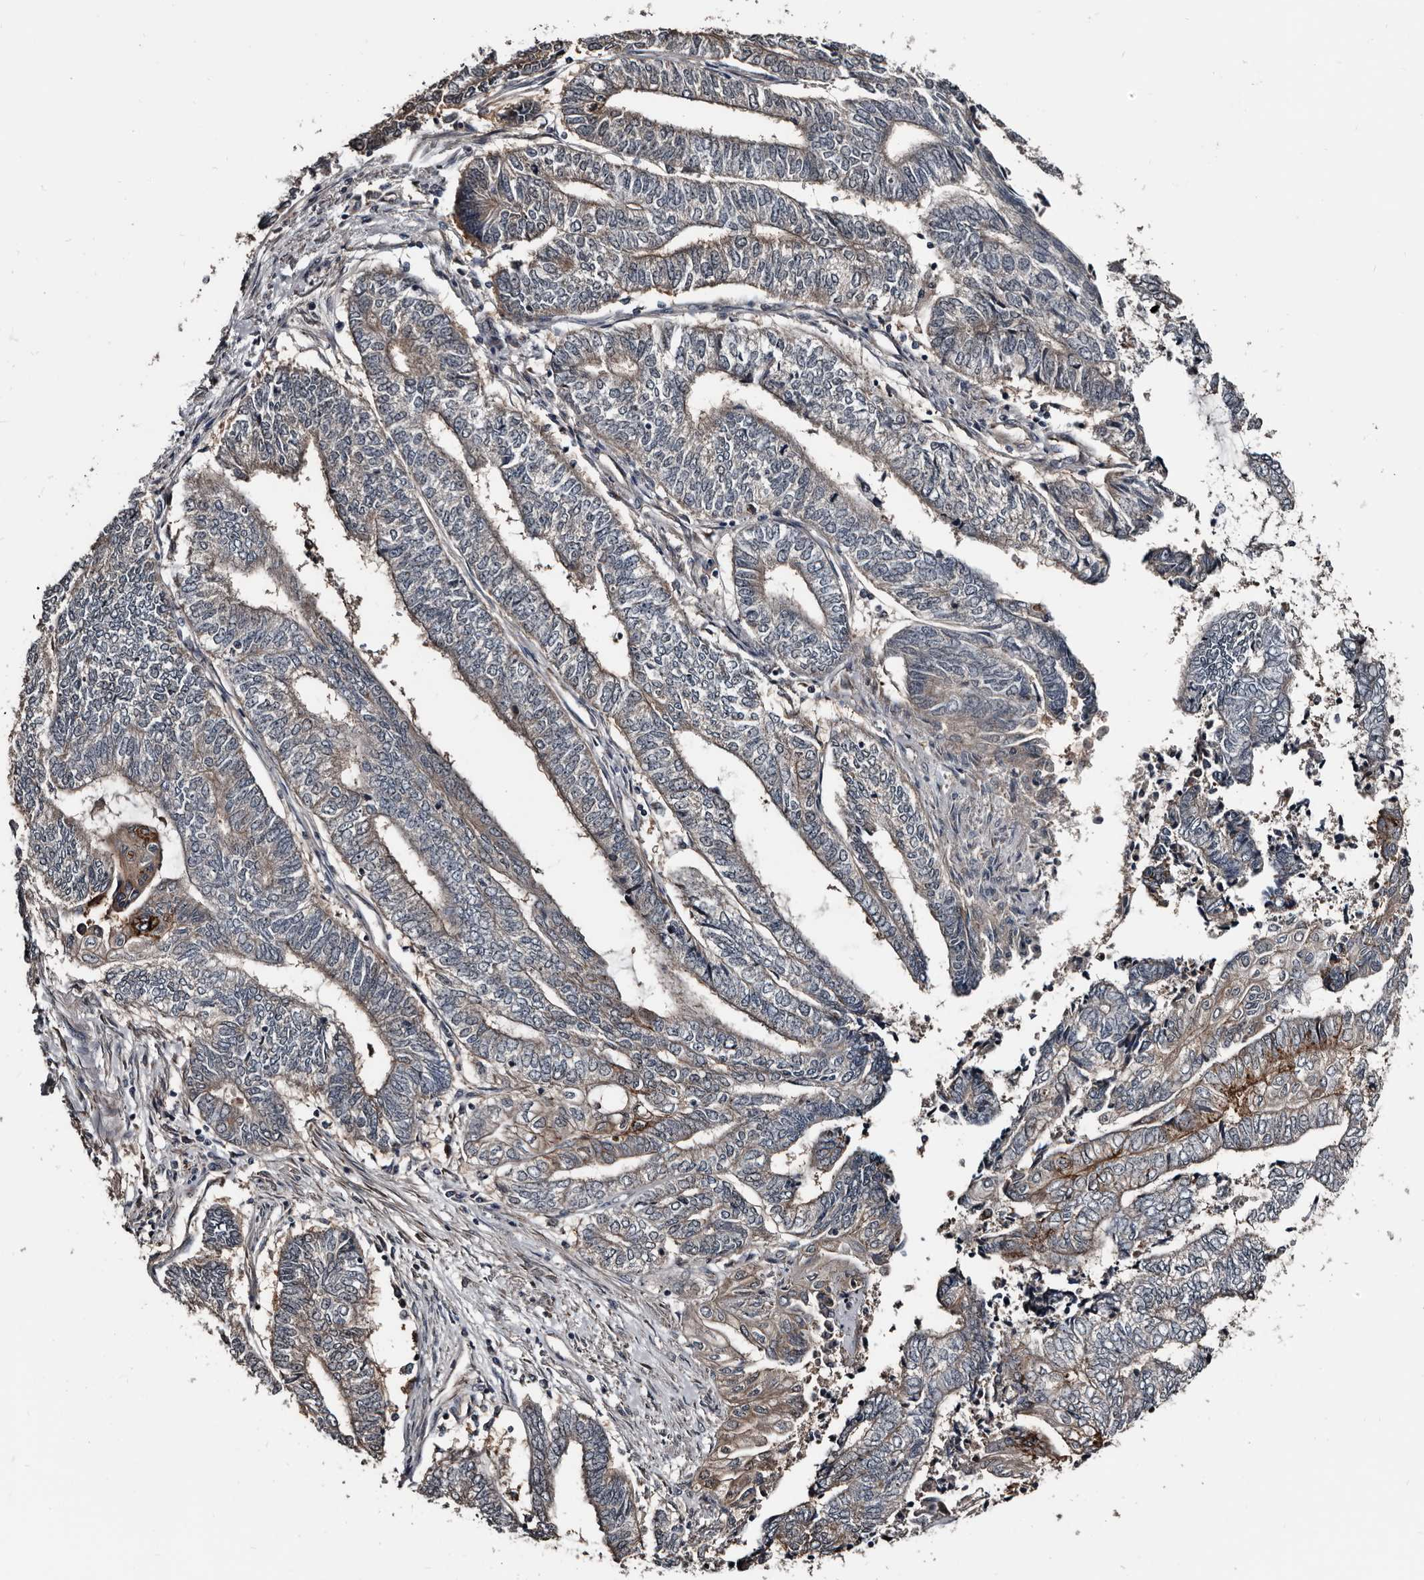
{"staining": {"intensity": "weak", "quantity": "25%-75%", "location": "cytoplasmic/membranous"}, "tissue": "endometrial cancer", "cell_type": "Tumor cells", "image_type": "cancer", "snomed": [{"axis": "morphology", "description": "Adenocarcinoma, NOS"}, {"axis": "topography", "description": "Uterus"}, {"axis": "topography", "description": "Endometrium"}], "caption": "IHC of human adenocarcinoma (endometrial) demonstrates low levels of weak cytoplasmic/membranous expression in about 25%-75% of tumor cells. (Stains: DAB in brown, nuclei in blue, Microscopy: brightfield microscopy at high magnification).", "gene": "DHPS", "patient": {"sex": "female", "age": 70}}